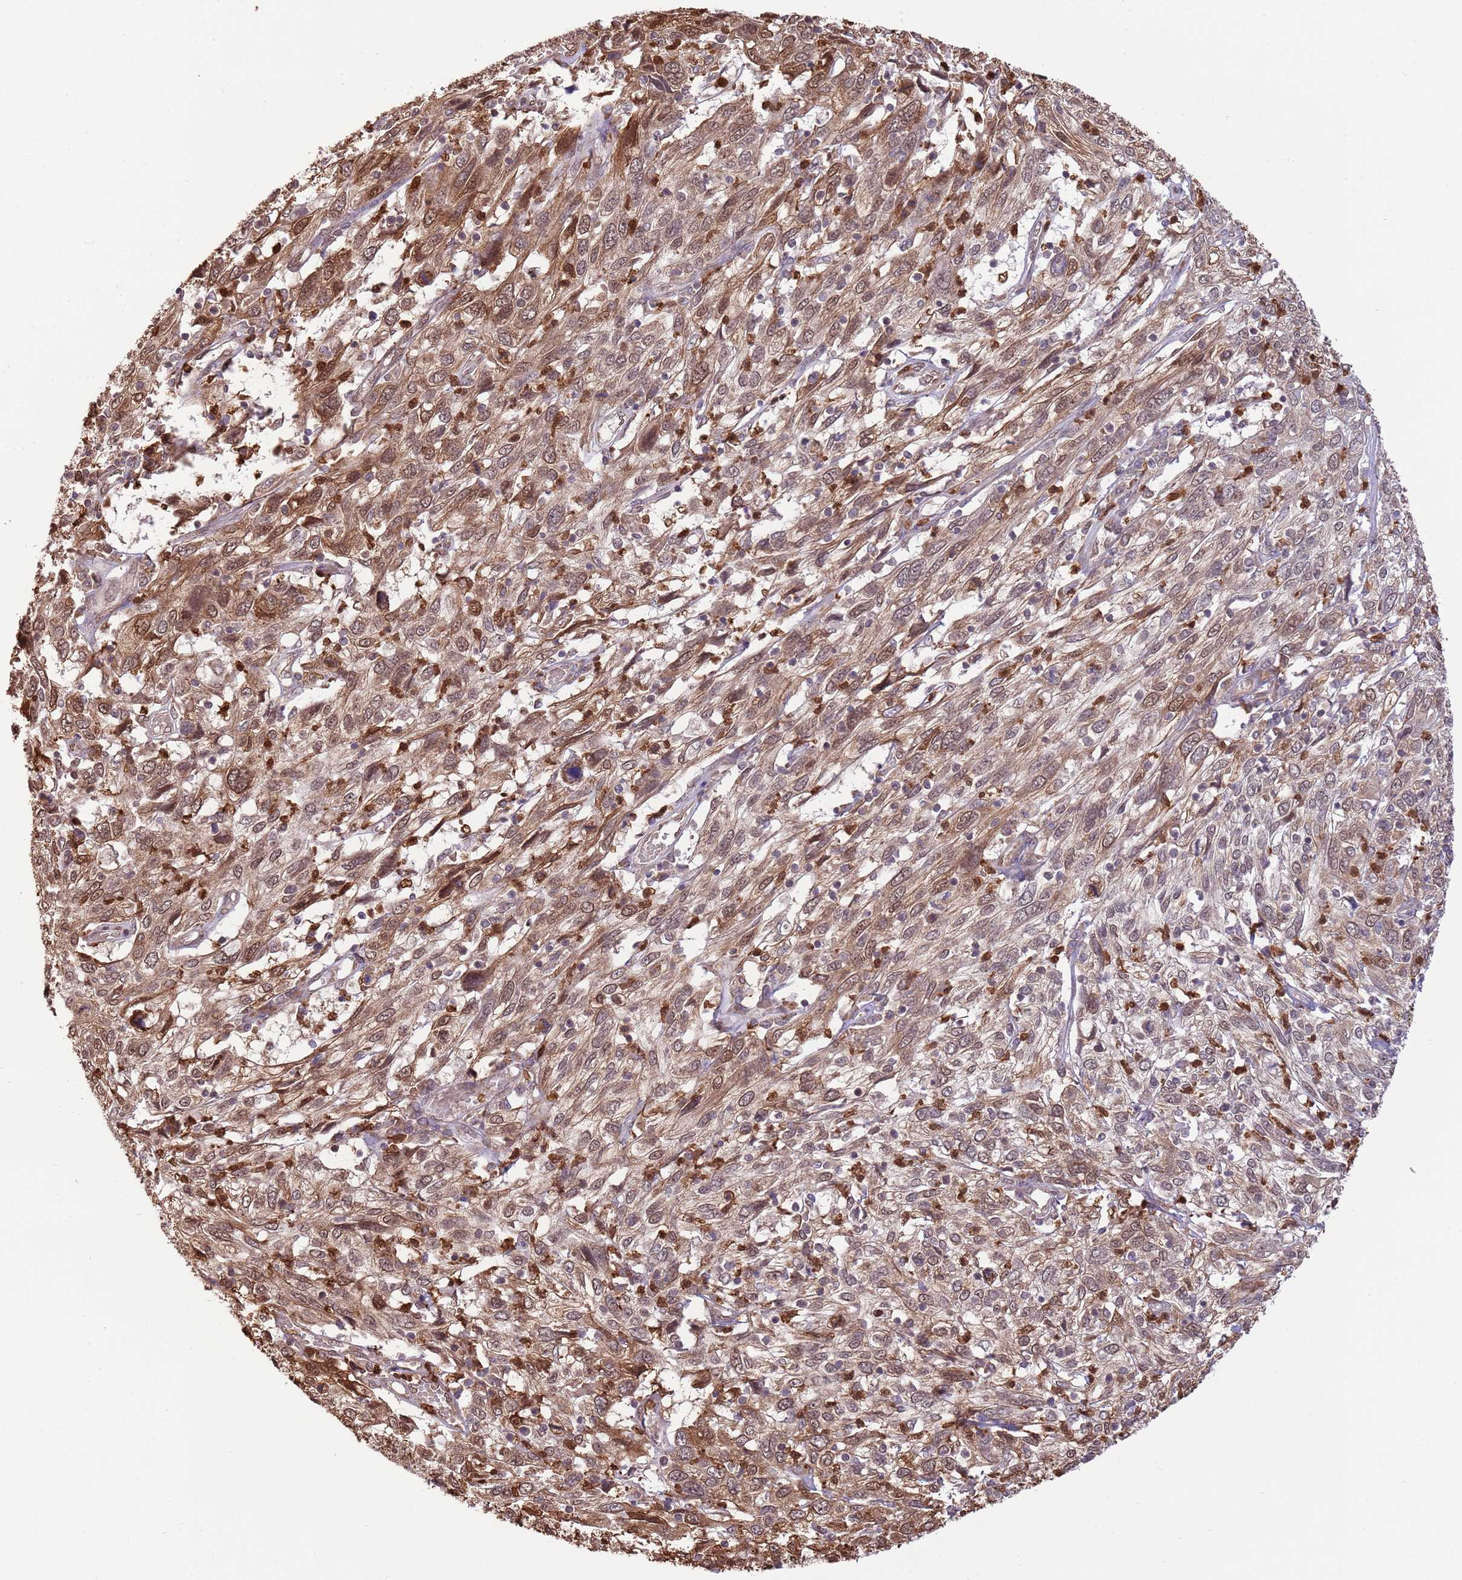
{"staining": {"intensity": "moderate", "quantity": ">75%", "location": "nuclear"}, "tissue": "cervical cancer", "cell_type": "Tumor cells", "image_type": "cancer", "snomed": [{"axis": "morphology", "description": "Squamous cell carcinoma, NOS"}, {"axis": "topography", "description": "Cervix"}], "caption": "DAB (3,3'-diaminobenzidine) immunohistochemical staining of cervical squamous cell carcinoma exhibits moderate nuclear protein staining in approximately >75% of tumor cells. Using DAB (3,3'-diaminobenzidine) (brown) and hematoxylin (blue) stains, captured at high magnification using brightfield microscopy.", "gene": "AMIGO1", "patient": {"sex": "female", "age": 46}}